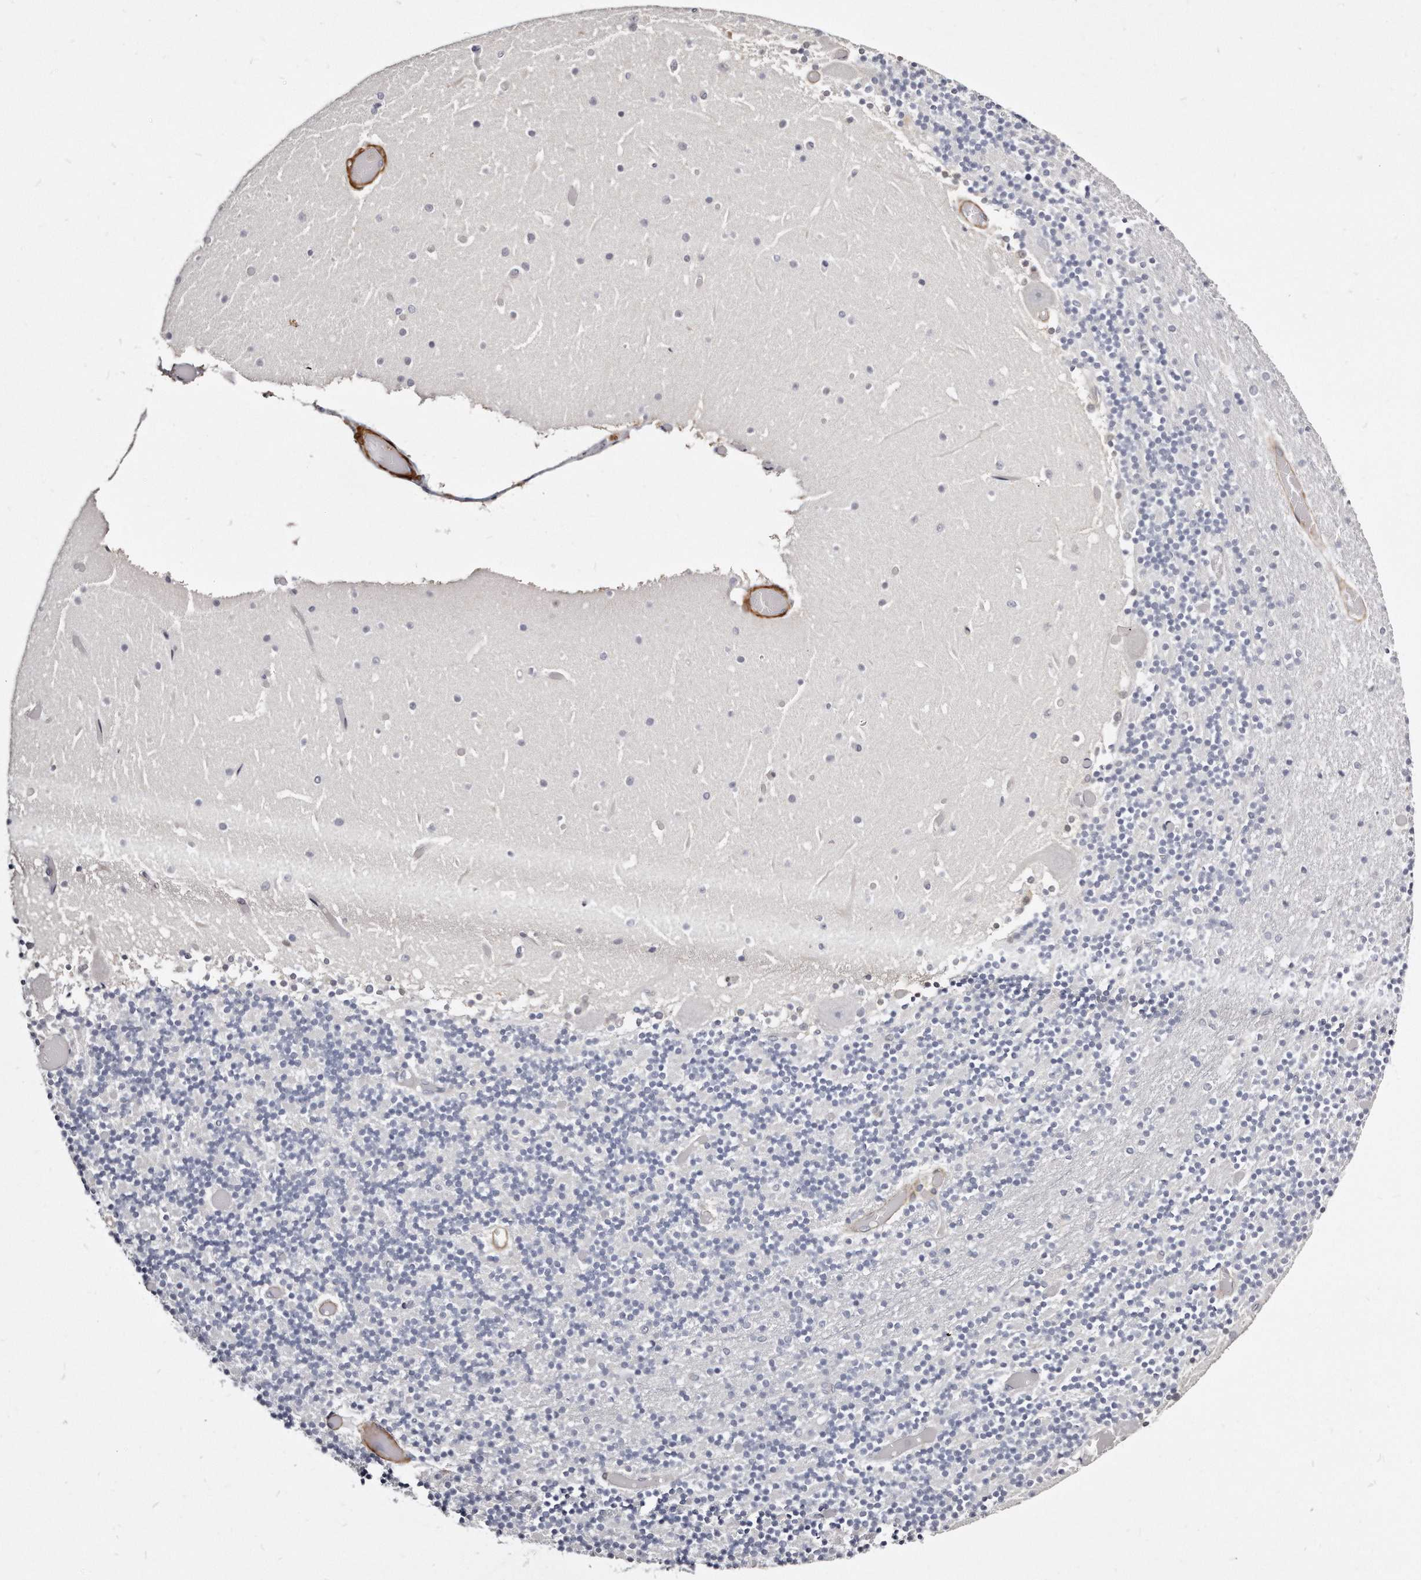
{"staining": {"intensity": "negative", "quantity": "none", "location": "none"}, "tissue": "cerebellum", "cell_type": "Cells in granular layer", "image_type": "normal", "snomed": [{"axis": "morphology", "description": "Normal tissue, NOS"}, {"axis": "topography", "description": "Cerebellum"}], "caption": "Protein analysis of benign cerebellum shows no significant staining in cells in granular layer. Brightfield microscopy of immunohistochemistry (IHC) stained with DAB (brown) and hematoxylin (blue), captured at high magnification.", "gene": "LMOD1", "patient": {"sex": "female", "age": 28}}